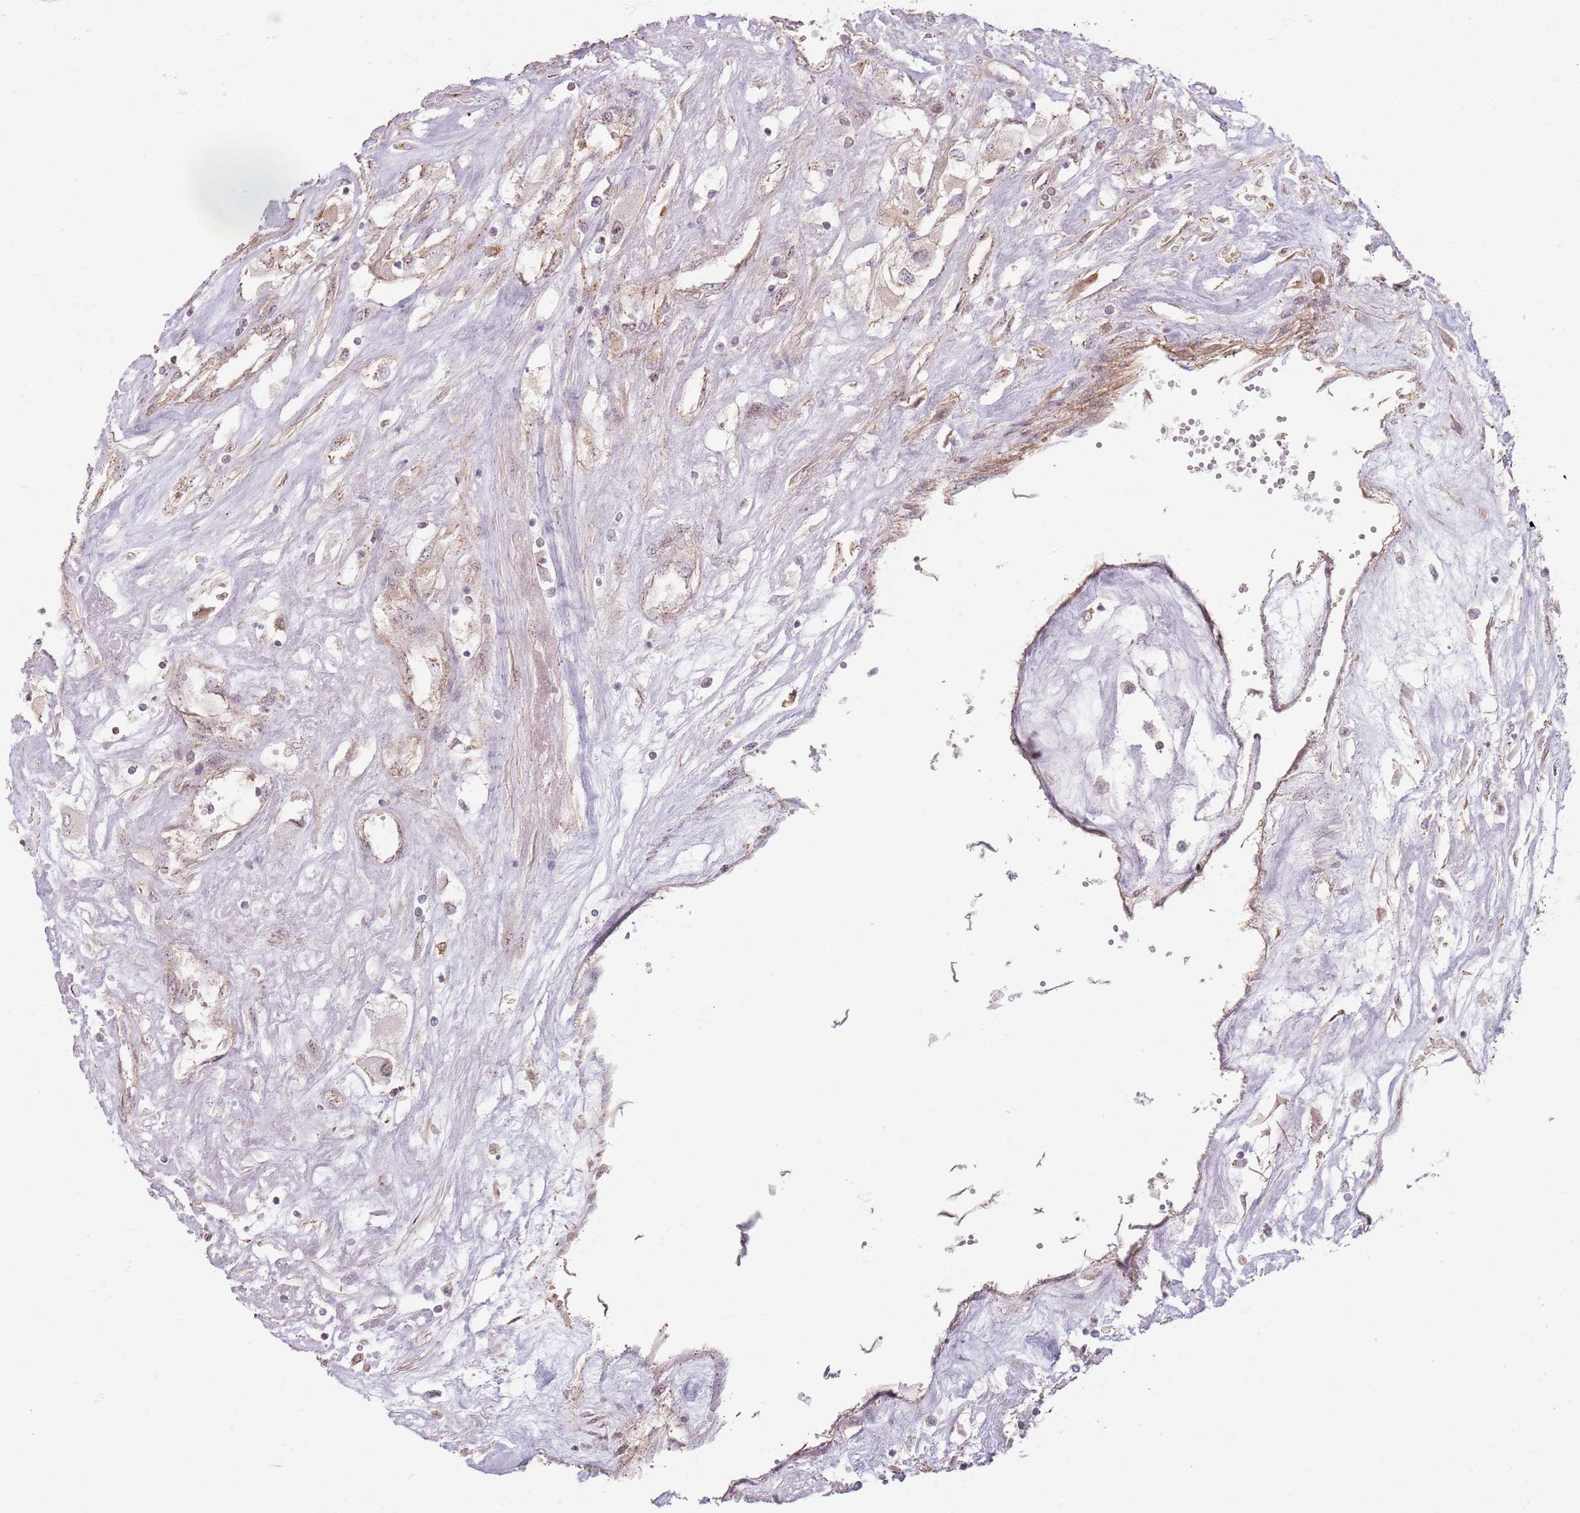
{"staining": {"intensity": "weak", "quantity": "<25%", "location": "cytoplasmic/membranous"}, "tissue": "renal cancer", "cell_type": "Tumor cells", "image_type": "cancer", "snomed": [{"axis": "morphology", "description": "Adenocarcinoma, NOS"}, {"axis": "topography", "description": "Kidney"}], "caption": "Tumor cells show no significant protein expression in renal cancer (adenocarcinoma).", "gene": "KCNA5", "patient": {"sex": "female", "age": 52}}